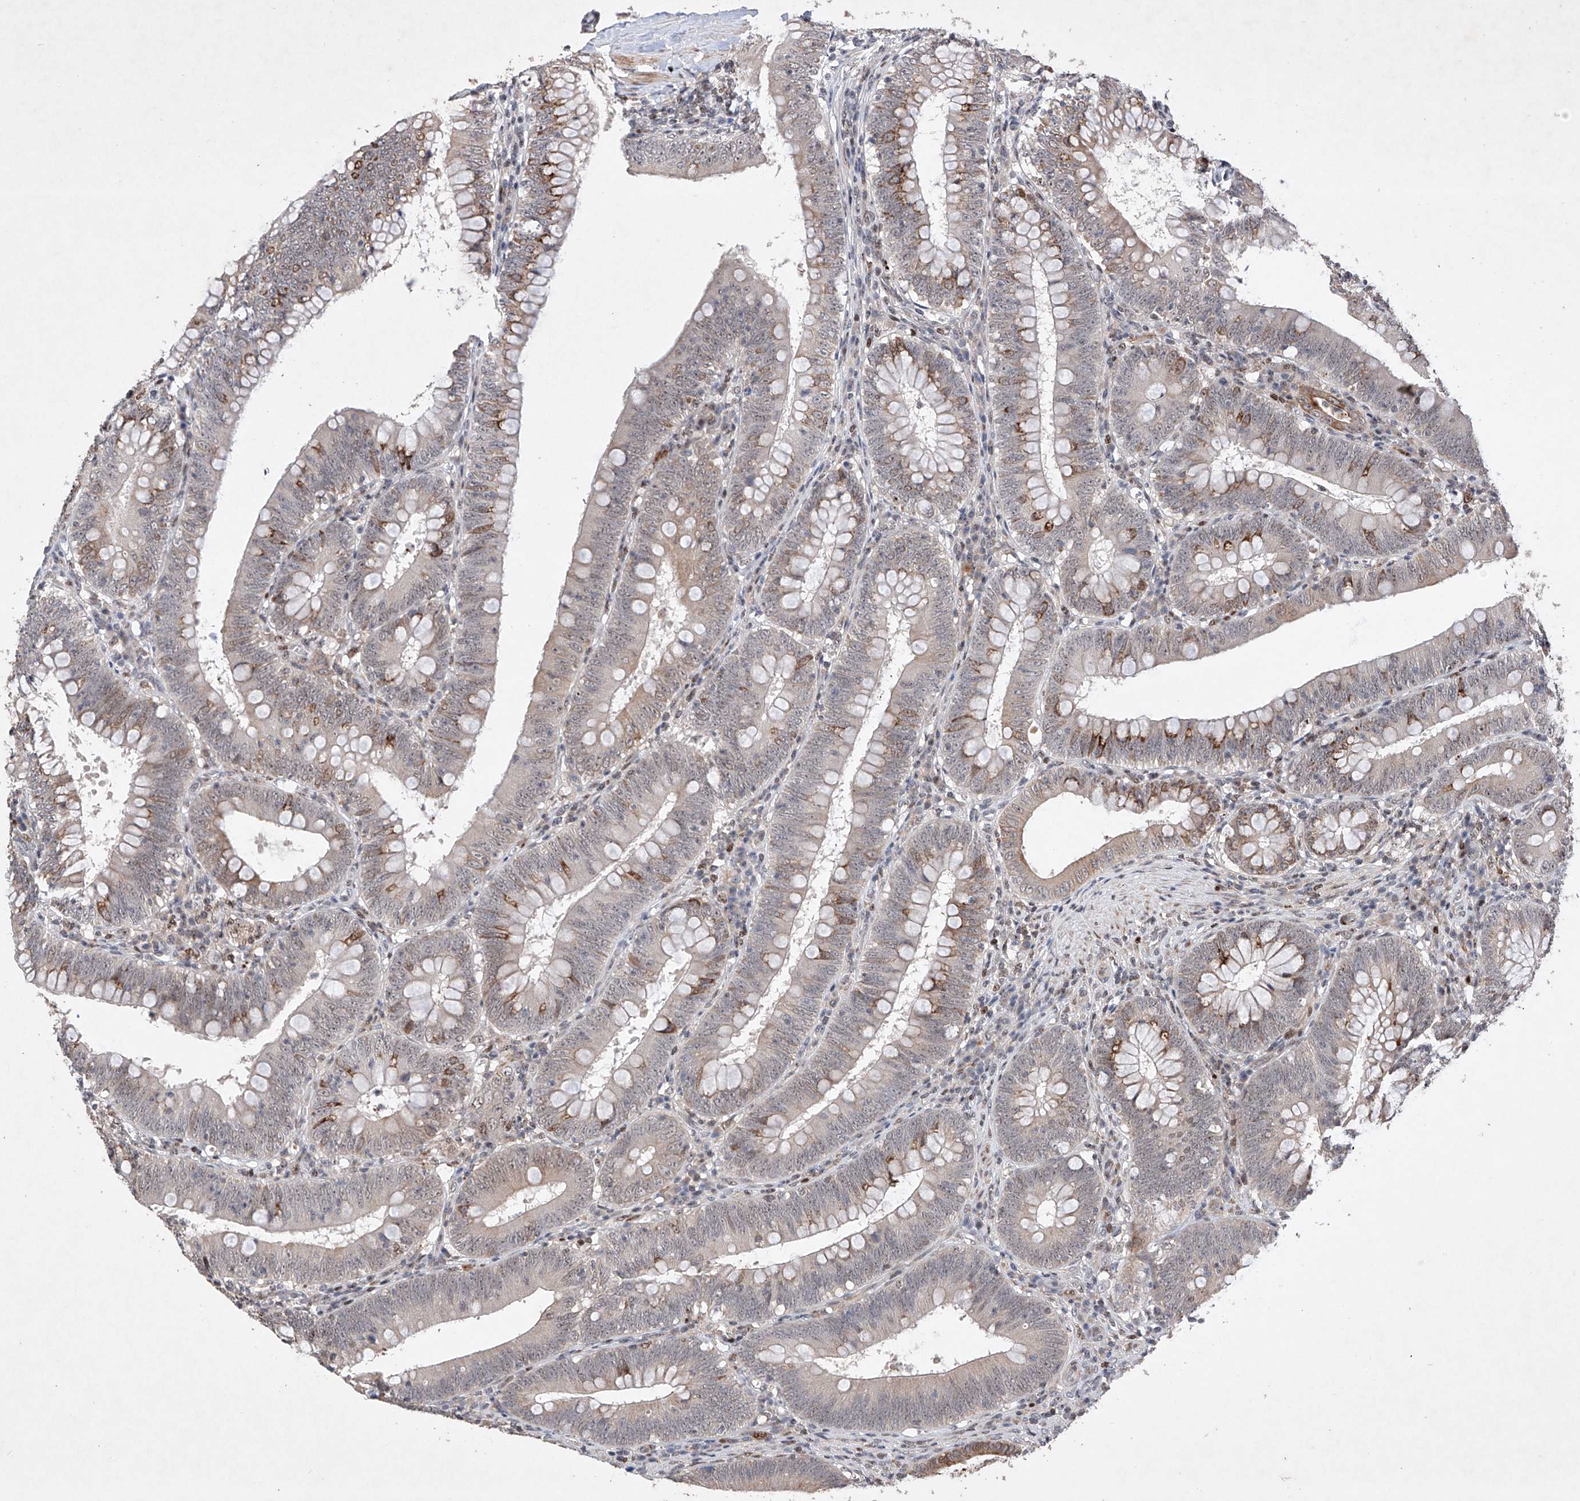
{"staining": {"intensity": "moderate", "quantity": "25%-75%", "location": "cytoplasmic/membranous"}, "tissue": "colorectal cancer", "cell_type": "Tumor cells", "image_type": "cancer", "snomed": [{"axis": "morphology", "description": "Normal tissue, NOS"}, {"axis": "topography", "description": "Colon"}], "caption": "Colorectal cancer stained for a protein reveals moderate cytoplasmic/membranous positivity in tumor cells.", "gene": "AFG1L", "patient": {"sex": "female", "age": 82}}